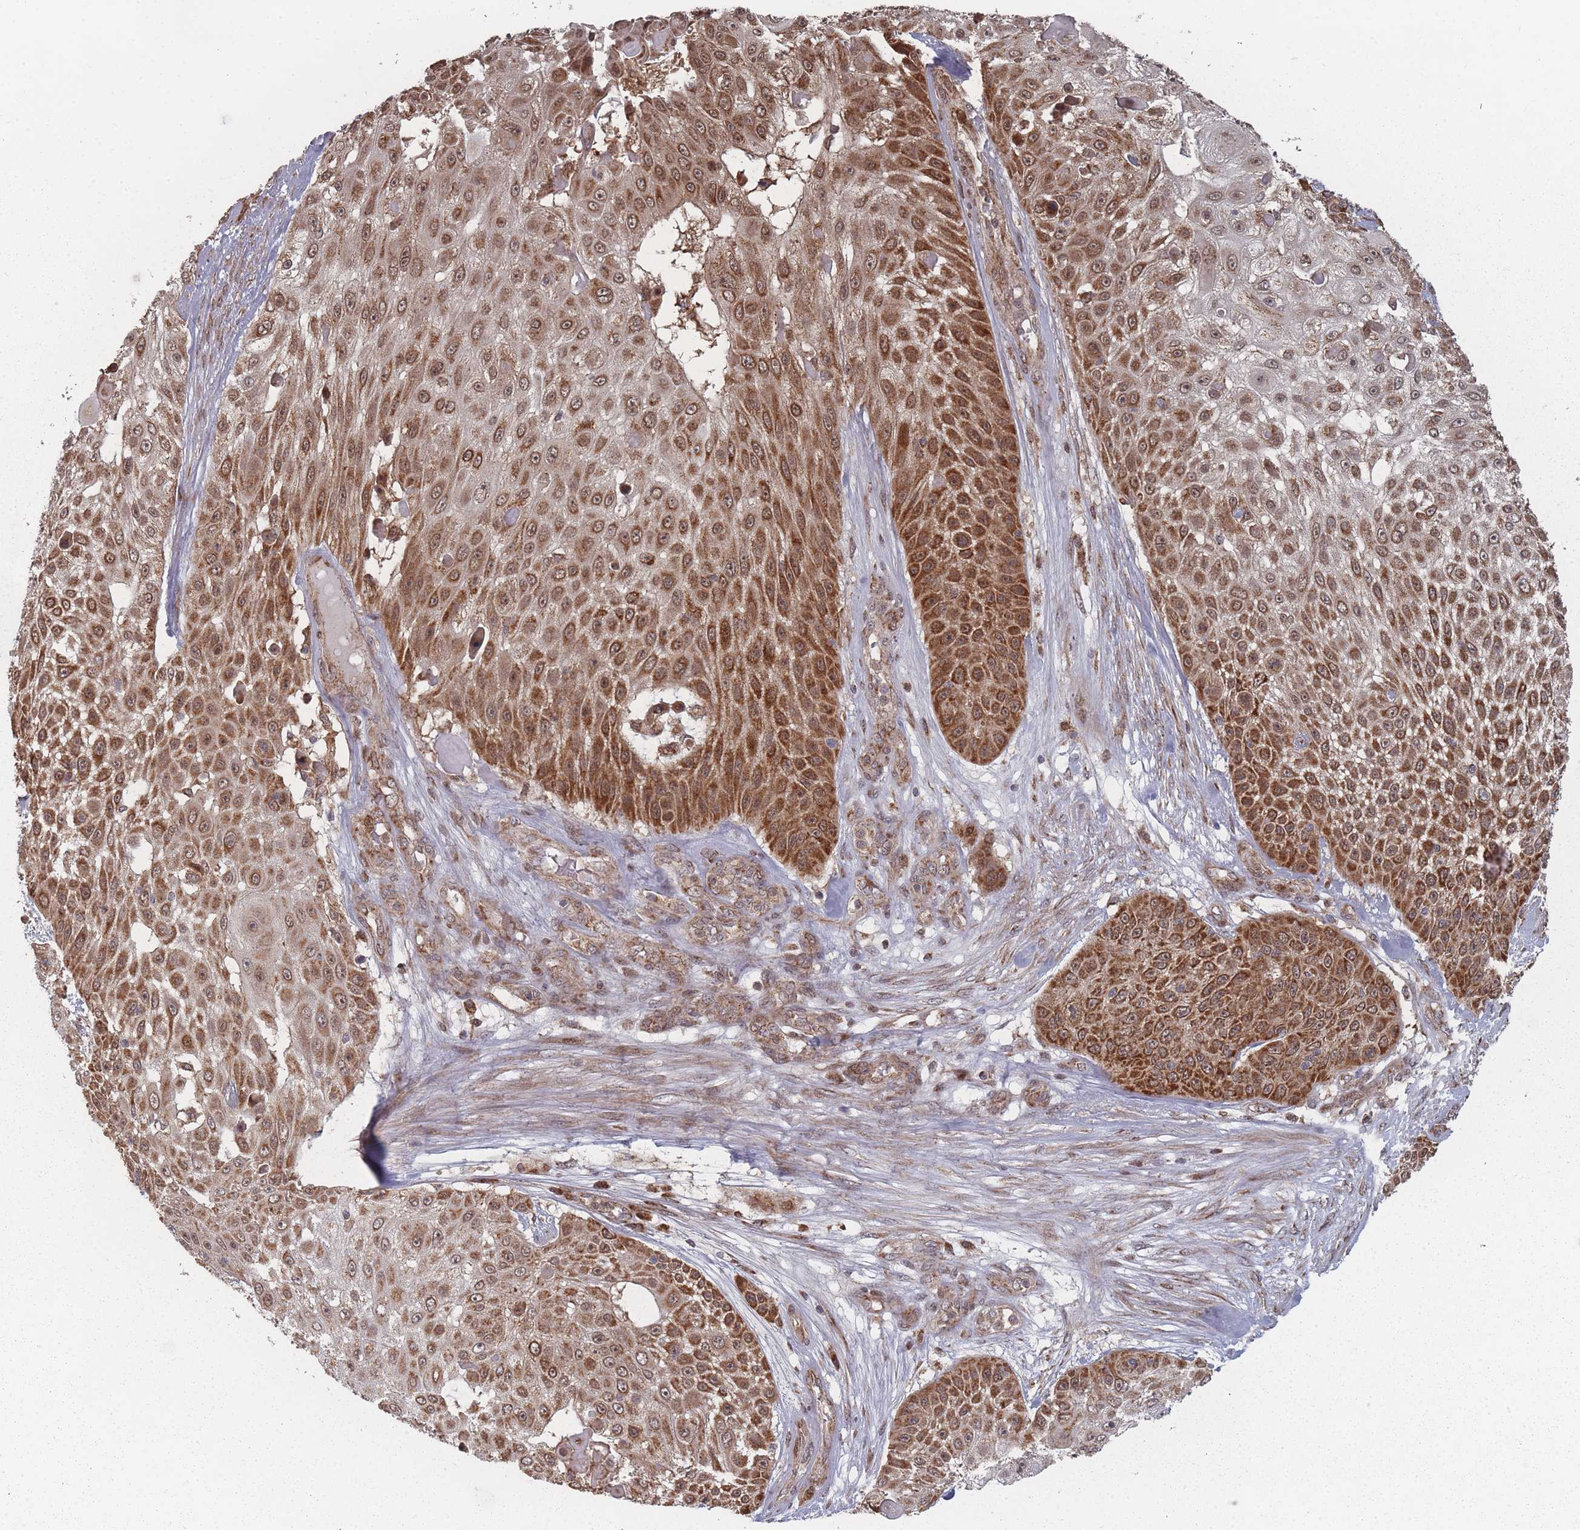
{"staining": {"intensity": "strong", "quantity": ">75%", "location": "cytoplasmic/membranous"}, "tissue": "skin cancer", "cell_type": "Tumor cells", "image_type": "cancer", "snomed": [{"axis": "morphology", "description": "Squamous cell carcinoma, NOS"}, {"axis": "topography", "description": "Skin"}], "caption": "Brown immunohistochemical staining in human skin squamous cell carcinoma shows strong cytoplasmic/membranous expression in about >75% of tumor cells.", "gene": "PSMB3", "patient": {"sex": "female", "age": 86}}